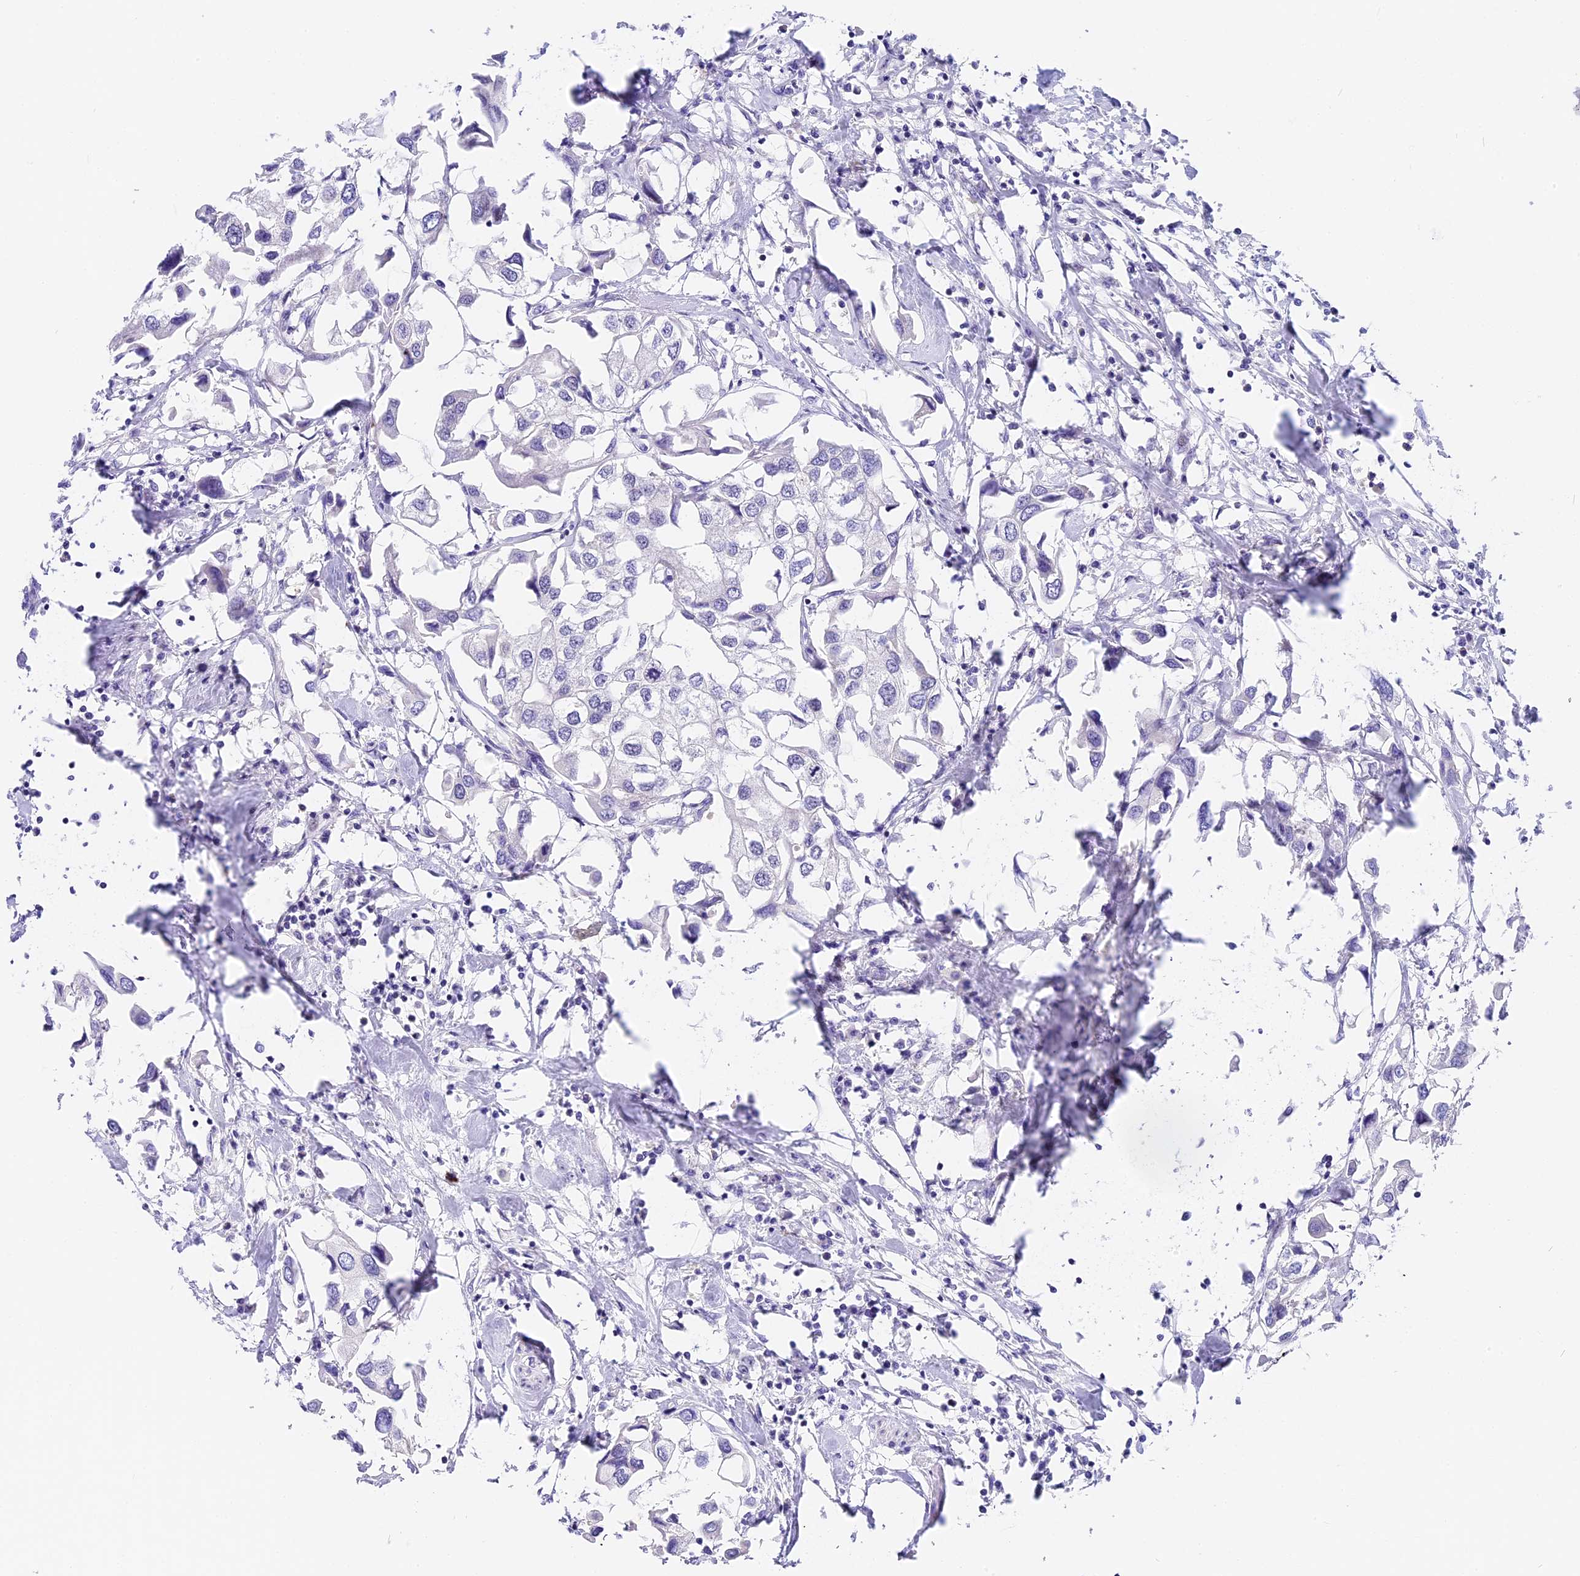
{"staining": {"intensity": "negative", "quantity": "none", "location": "none"}, "tissue": "urothelial cancer", "cell_type": "Tumor cells", "image_type": "cancer", "snomed": [{"axis": "morphology", "description": "Urothelial carcinoma, High grade"}, {"axis": "topography", "description": "Urinary bladder"}], "caption": "Urothelial carcinoma (high-grade) was stained to show a protein in brown. There is no significant staining in tumor cells.", "gene": "MIDN", "patient": {"sex": "male", "age": 64}}